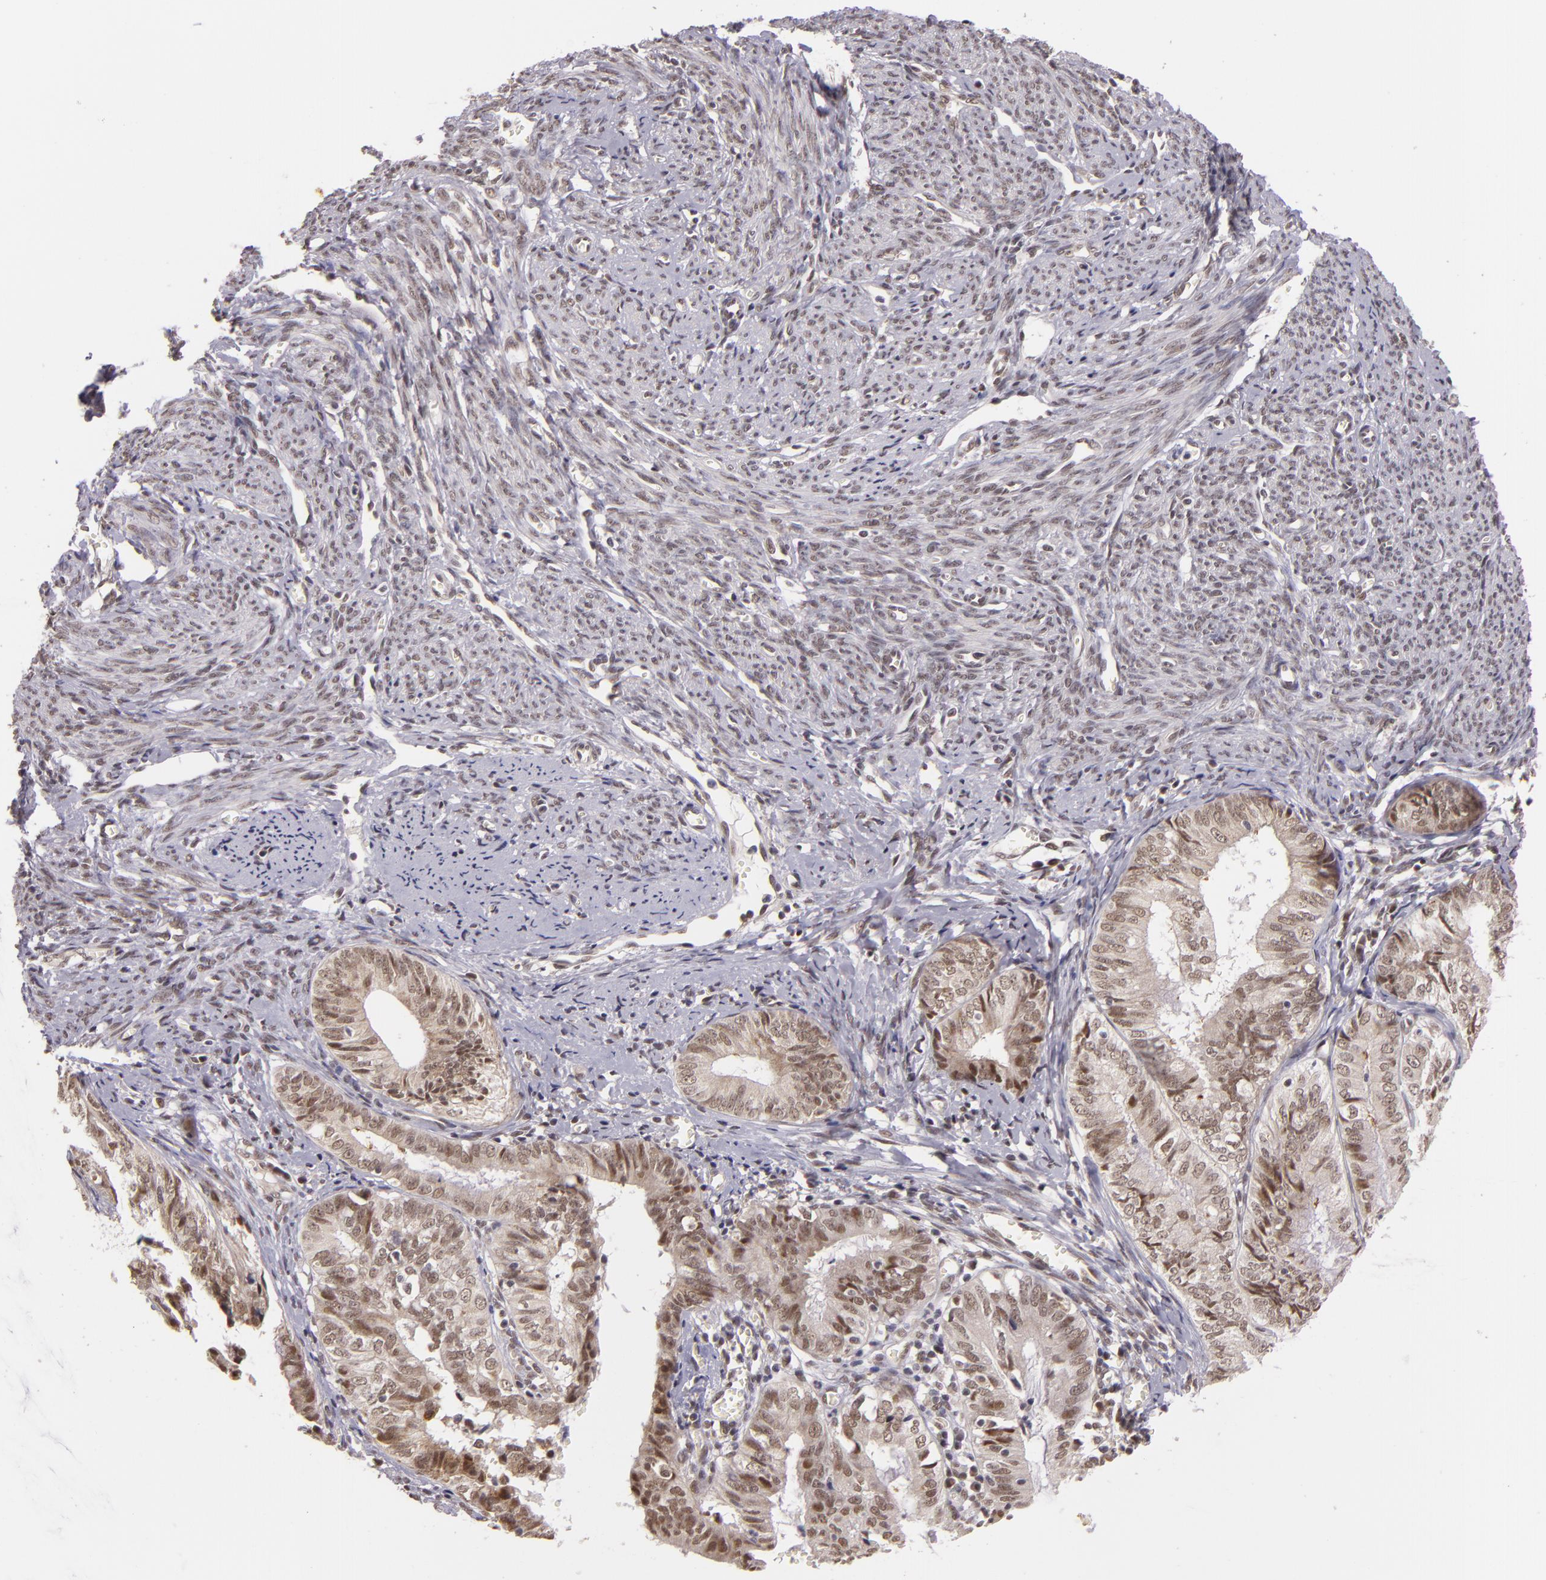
{"staining": {"intensity": "weak", "quantity": "25%-75%", "location": "nuclear"}, "tissue": "endometrial cancer", "cell_type": "Tumor cells", "image_type": "cancer", "snomed": [{"axis": "morphology", "description": "Adenocarcinoma, NOS"}, {"axis": "topography", "description": "Endometrium"}], "caption": "Endometrial cancer stained with a brown dye reveals weak nuclear positive expression in about 25%-75% of tumor cells.", "gene": "ALX1", "patient": {"sex": "female", "age": 66}}